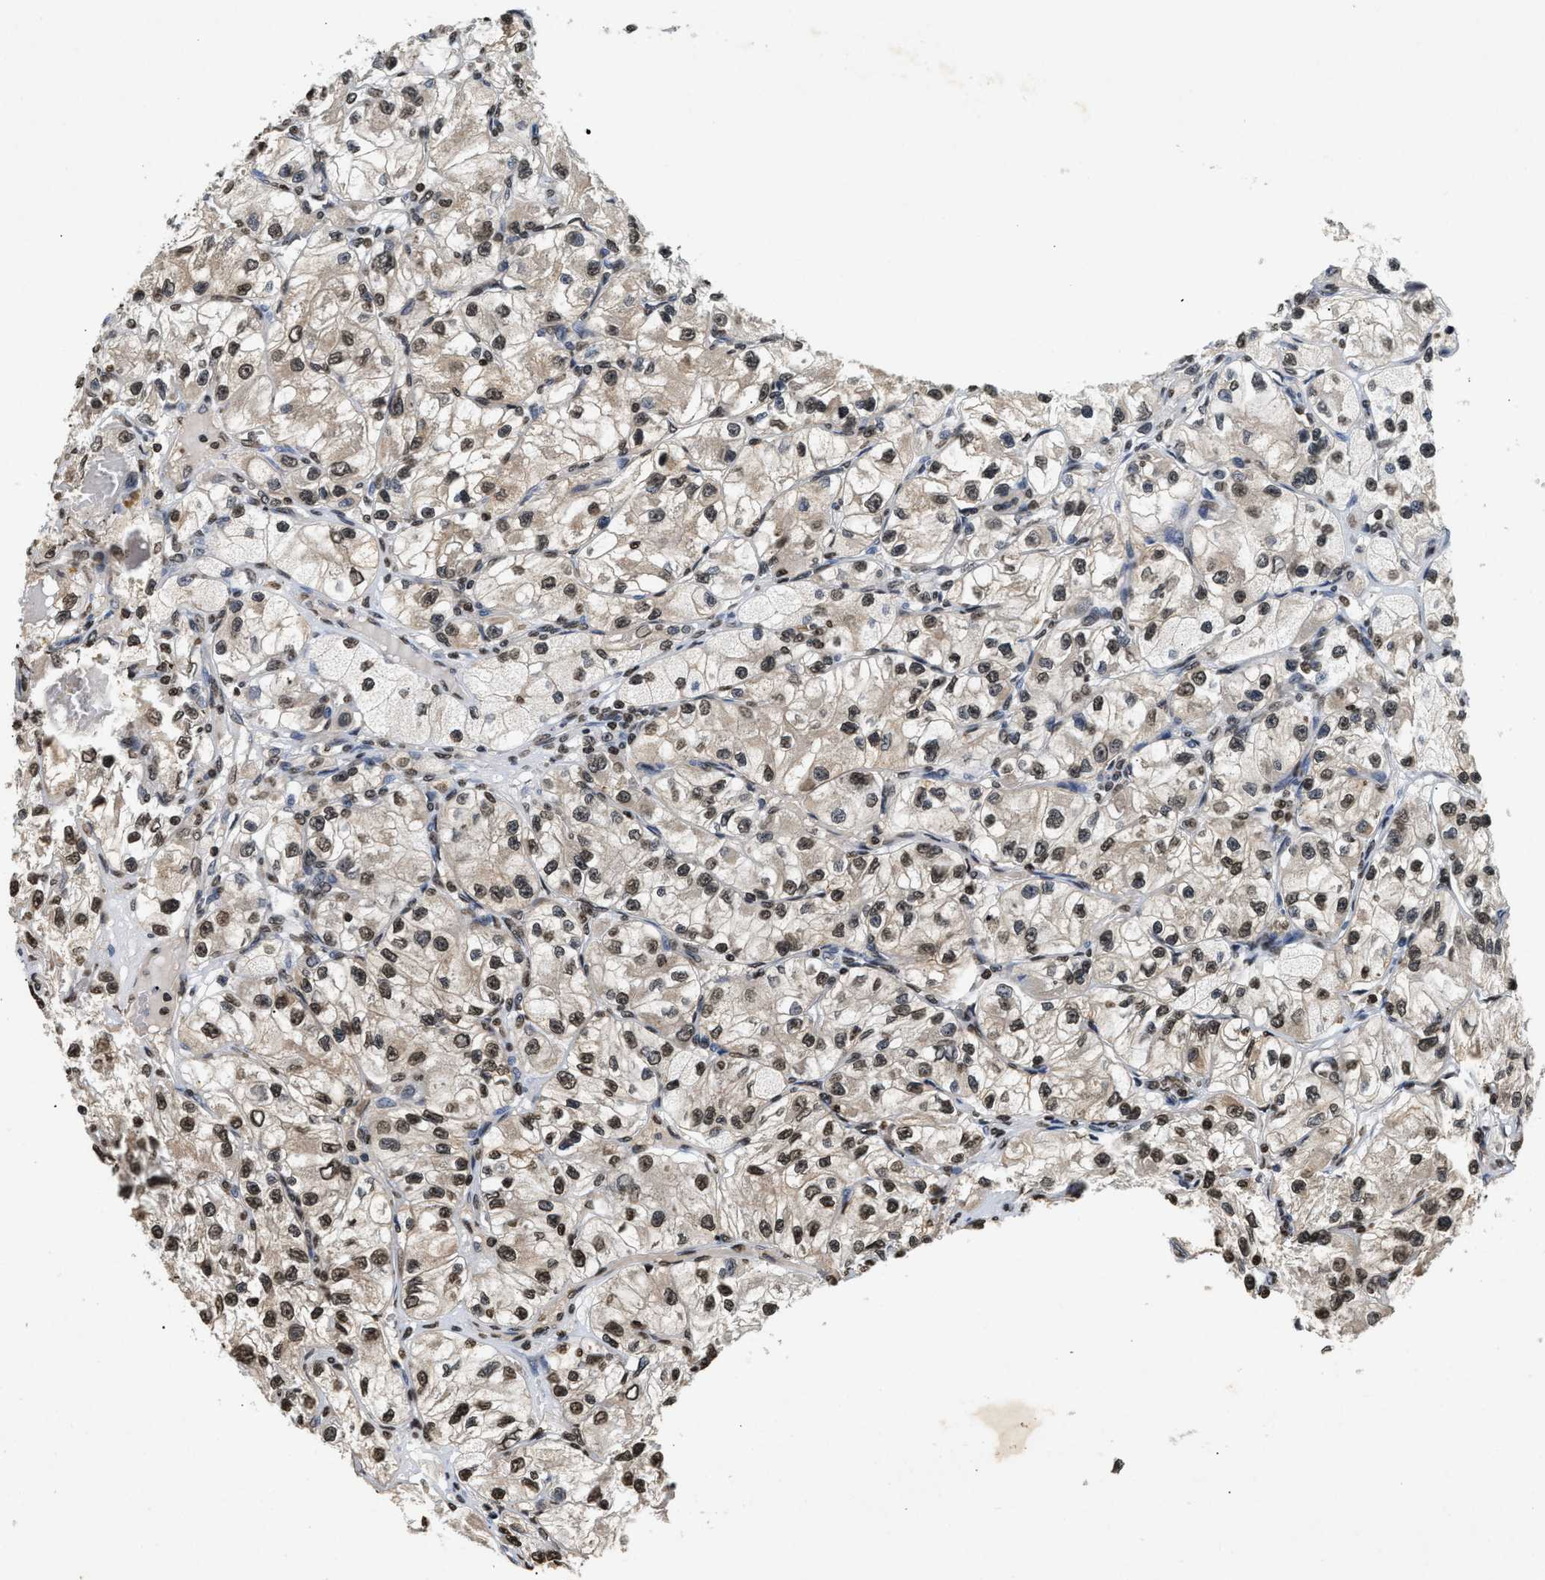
{"staining": {"intensity": "moderate", "quantity": ">75%", "location": "cytoplasmic/membranous,nuclear"}, "tissue": "renal cancer", "cell_type": "Tumor cells", "image_type": "cancer", "snomed": [{"axis": "morphology", "description": "Adenocarcinoma, NOS"}, {"axis": "topography", "description": "Kidney"}], "caption": "Immunohistochemical staining of renal adenocarcinoma demonstrates medium levels of moderate cytoplasmic/membranous and nuclear expression in approximately >75% of tumor cells.", "gene": "DNASE1L3", "patient": {"sex": "female", "age": 57}}